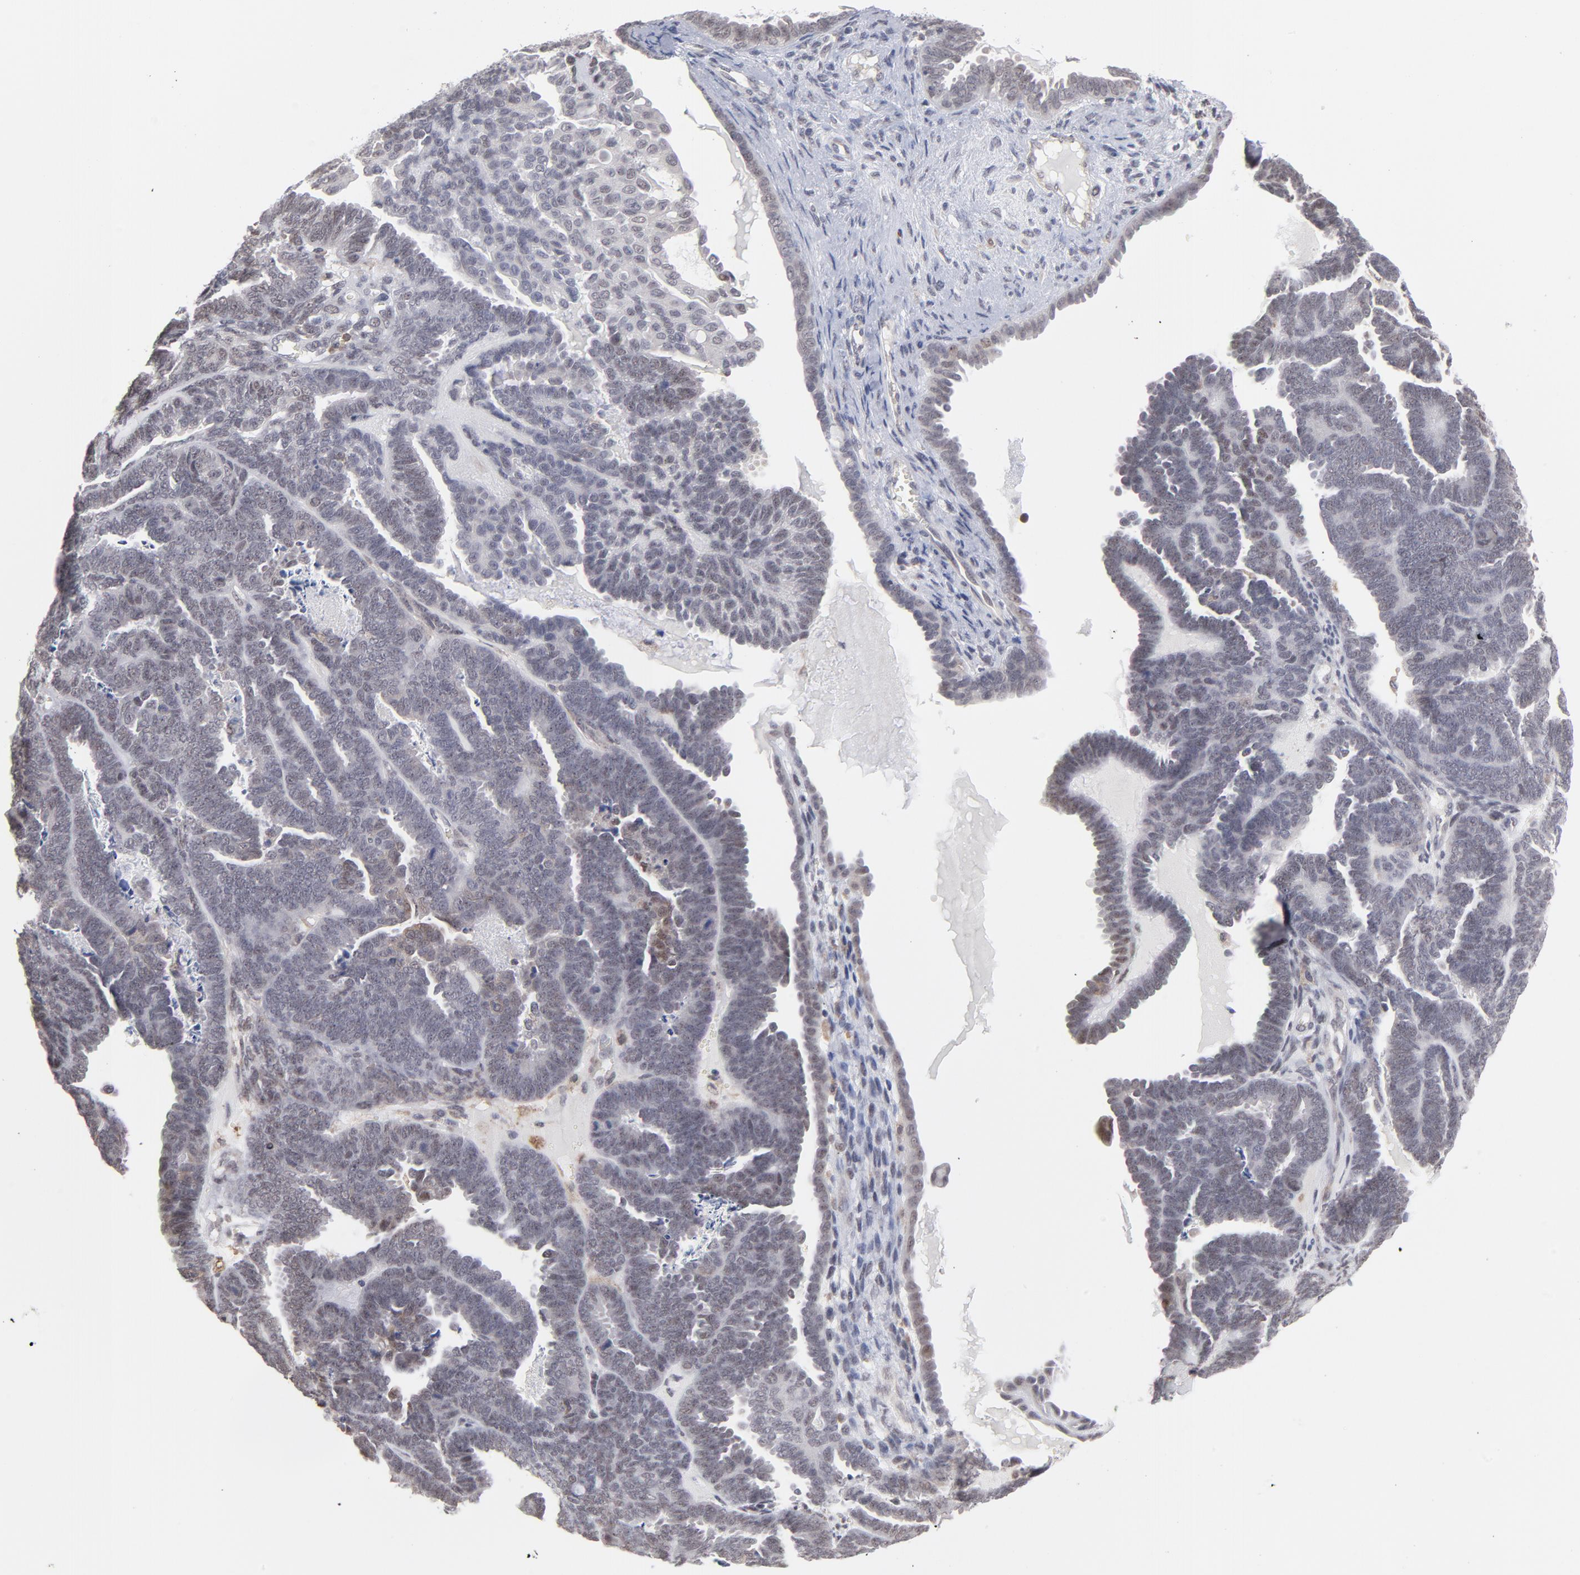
{"staining": {"intensity": "negative", "quantity": "none", "location": "none"}, "tissue": "endometrial cancer", "cell_type": "Tumor cells", "image_type": "cancer", "snomed": [{"axis": "morphology", "description": "Neoplasm, malignant, NOS"}, {"axis": "topography", "description": "Endometrium"}], "caption": "Micrograph shows no significant protein positivity in tumor cells of endometrial cancer. (DAB immunohistochemistry, high magnification).", "gene": "OAS1", "patient": {"sex": "female", "age": 74}}